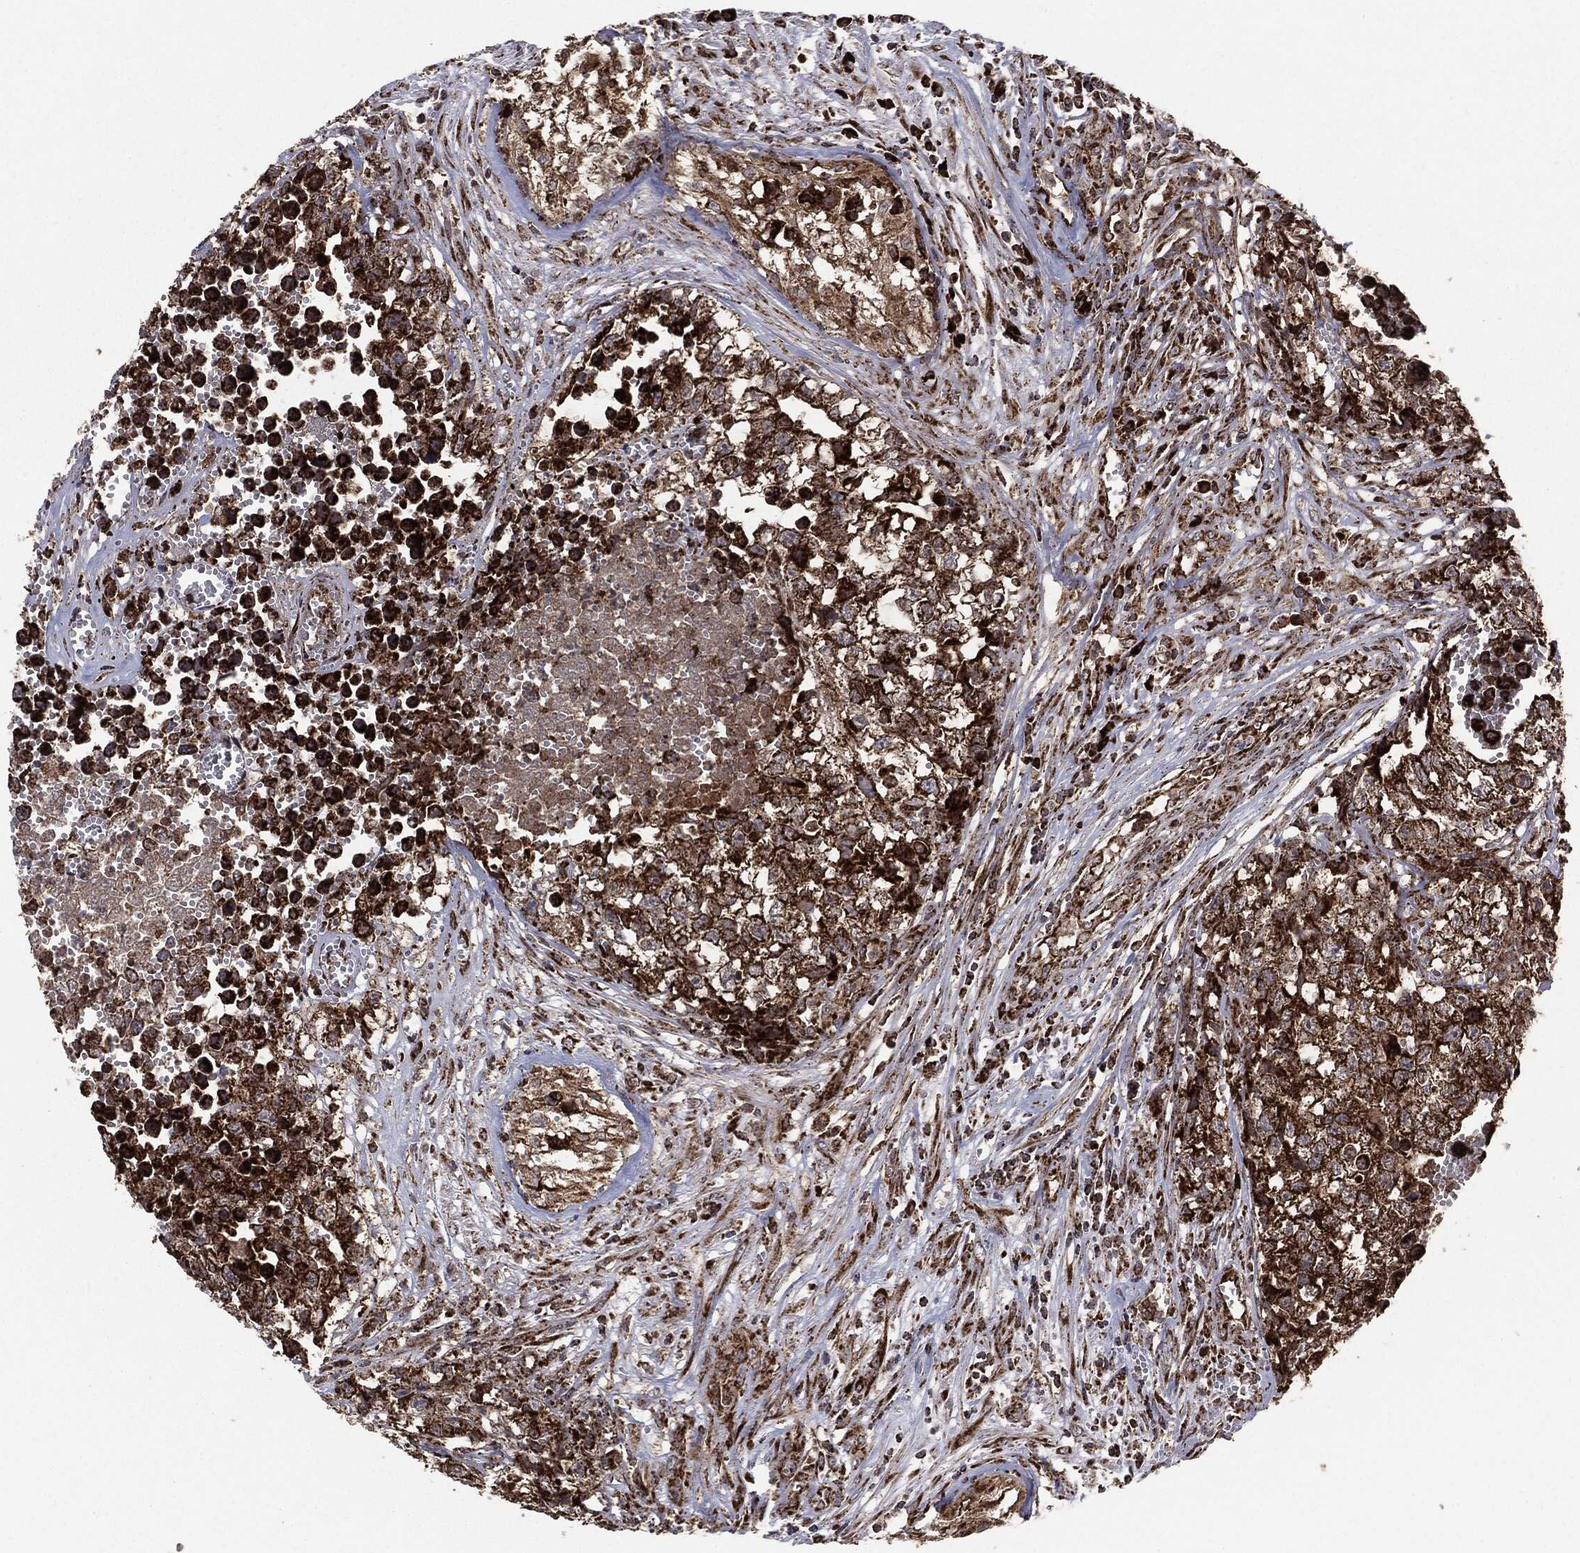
{"staining": {"intensity": "strong", "quantity": ">75%", "location": "cytoplasmic/membranous"}, "tissue": "testis cancer", "cell_type": "Tumor cells", "image_type": "cancer", "snomed": [{"axis": "morphology", "description": "Seminoma, NOS"}, {"axis": "morphology", "description": "Carcinoma, Embryonal, NOS"}, {"axis": "topography", "description": "Testis"}], "caption": "The micrograph displays a brown stain indicating the presence of a protein in the cytoplasmic/membranous of tumor cells in testis cancer (embryonal carcinoma). (IHC, brightfield microscopy, high magnification).", "gene": "MAP2K1", "patient": {"sex": "male", "age": 22}}